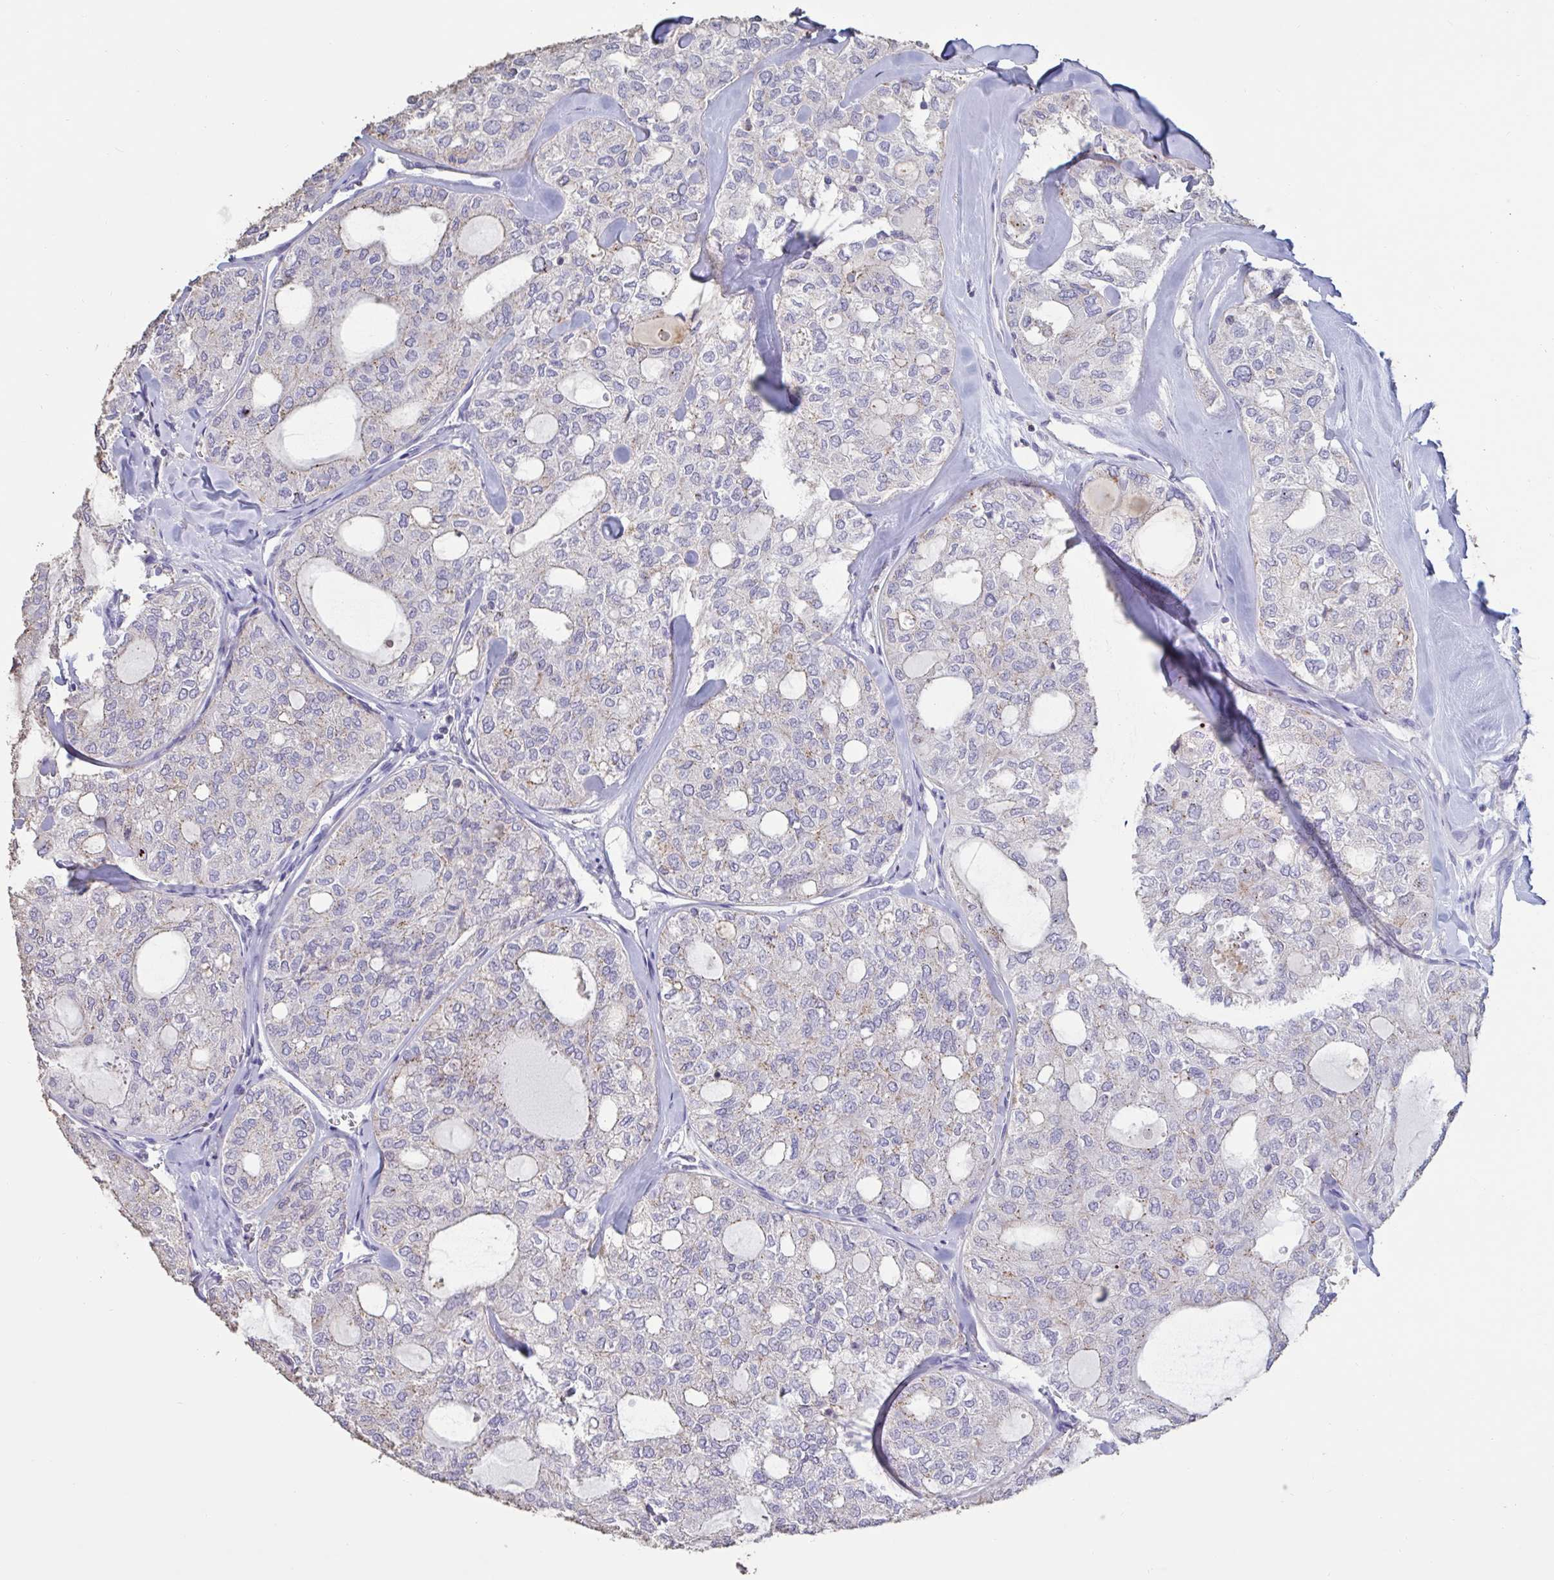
{"staining": {"intensity": "weak", "quantity": "<25%", "location": "cytoplasmic/membranous"}, "tissue": "thyroid cancer", "cell_type": "Tumor cells", "image_type": "cancer", "snomed": [{"axis": "morphology", "description": "Follicular adenoma carcinoma, NOS"}, {"axis": "topography", "description": "Thyroid gland"}], "caption": "Tumor cells are negative for protein expression in human thyroid cancer.", "gene": "CHMP5", "patient": {"sex": "male", "age": 75}}